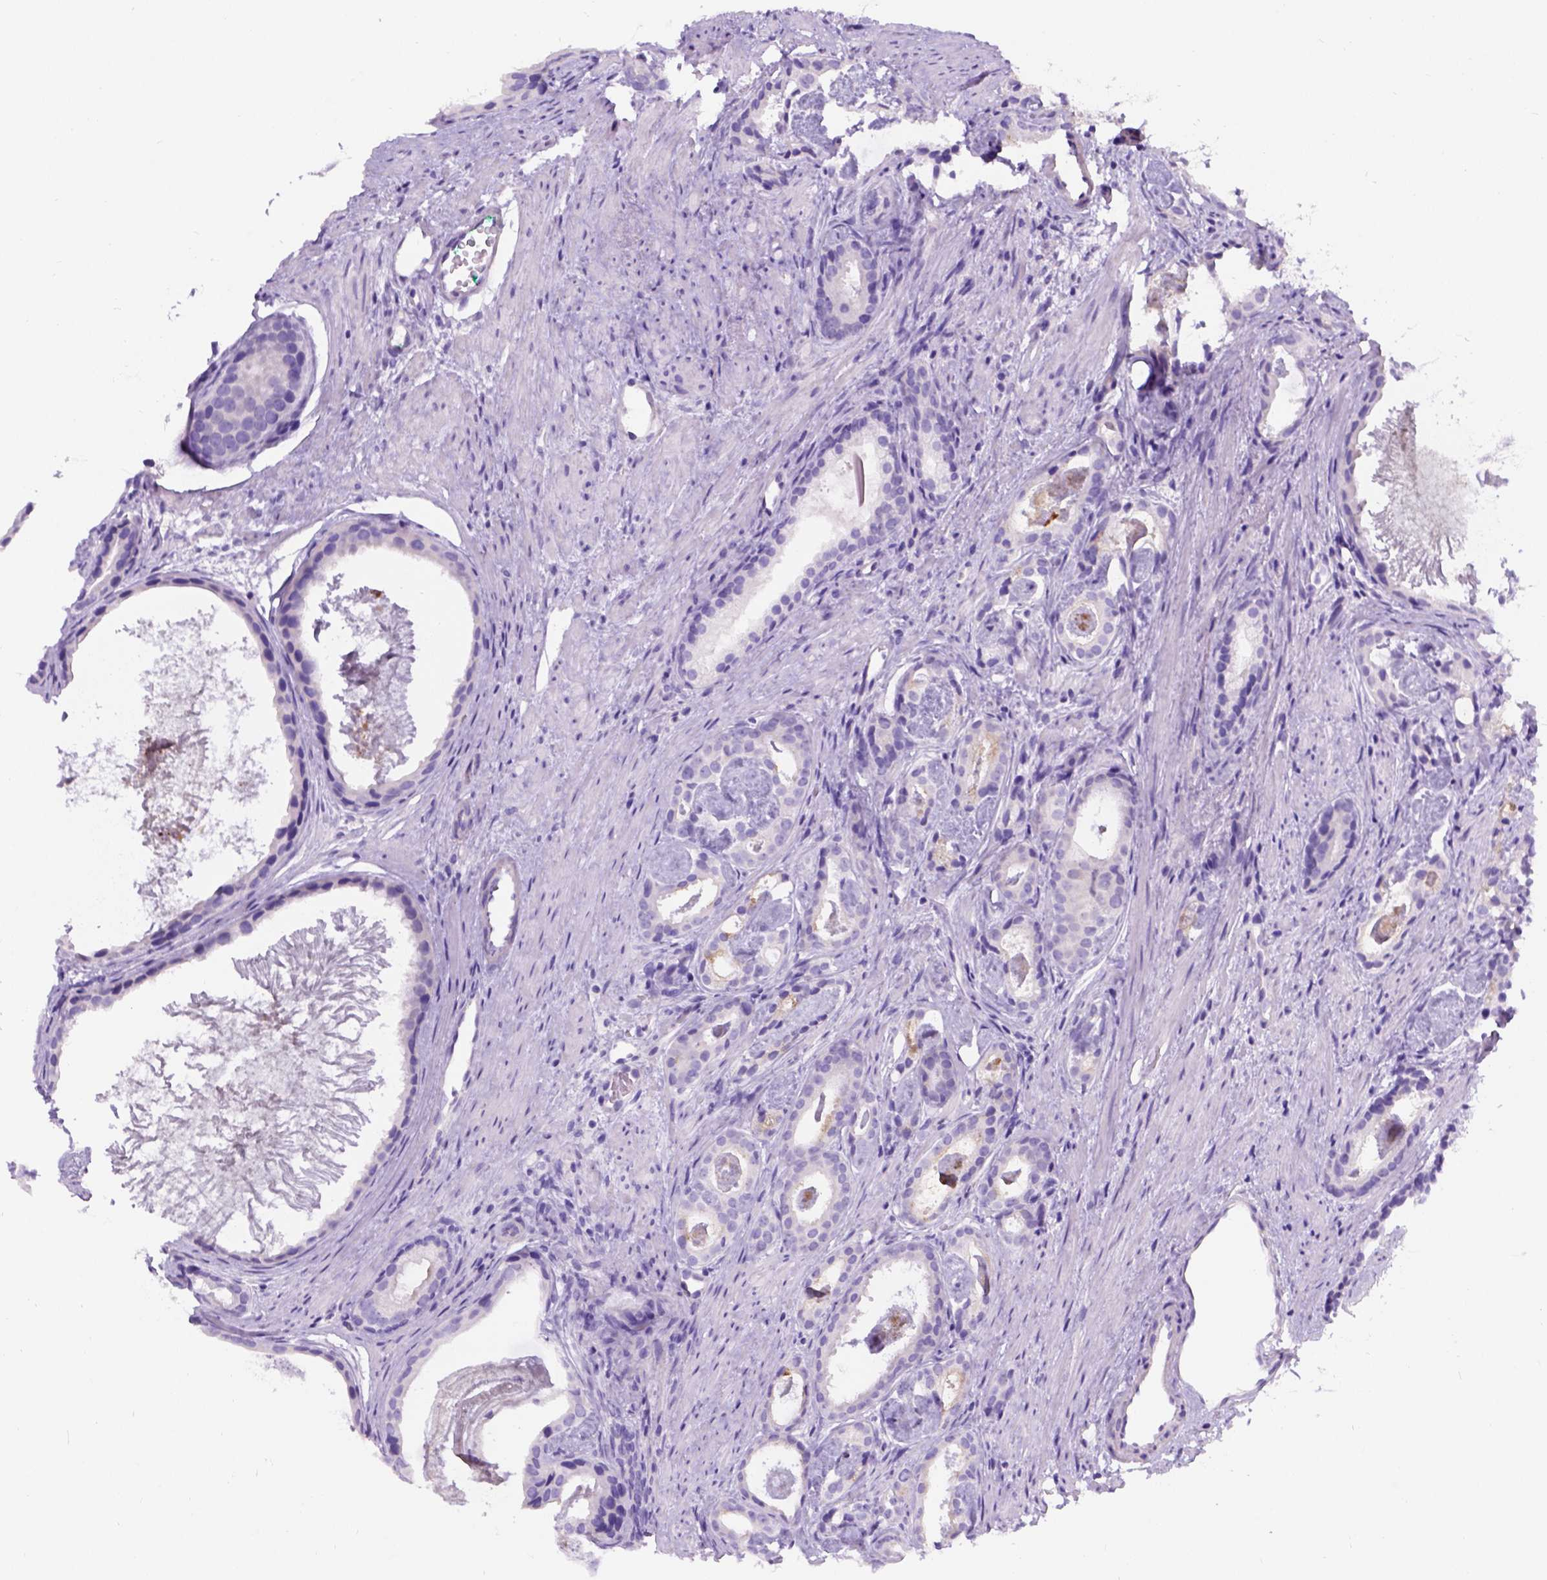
{"staining": {"intensity": "negative", "quantity": "none", "location": "none"}, "tissue": "prostate cancer", "cell_type": "Tumor cells", "image_type": "cancer", "snomed": [{"axis": "morphology", "description": "Adenocarcinoma, Low grade"}, {"axis": "topography", "description": "Prostate and seminal vesicle, NOS"}], "caption": "The micrograph displays no significant staining in tumor cells of prostate low-grade adenocarcinoma. The staining was performed using DAB to visualize the protein expression in brown, while the nuclei were stained in blue with hematoxylin (Magnification: 20x).", "gene": "C7orf57", "patient": {"sex": "male", "age": 71}}